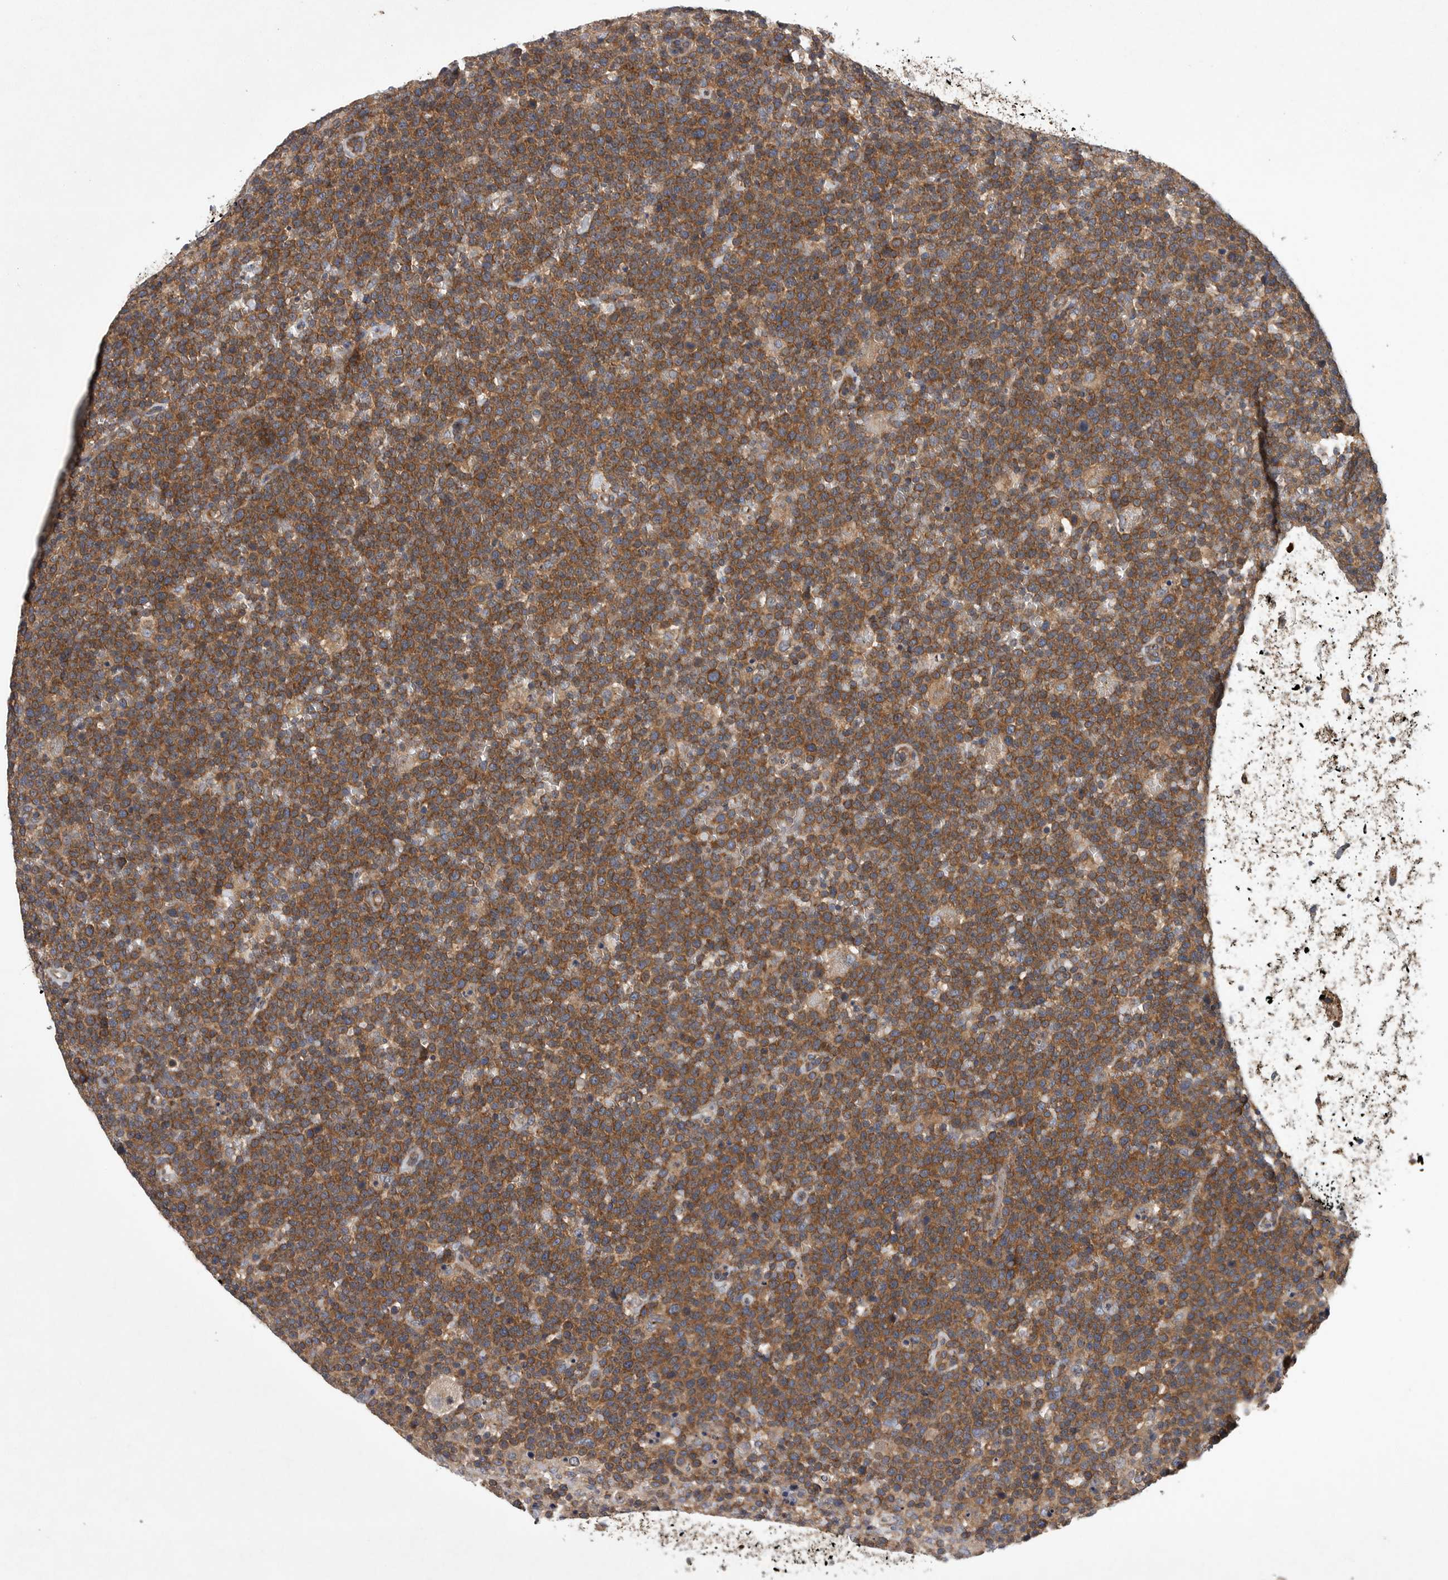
{"staining": {"intensity": "moderate", "quantity": ">75%", "location": "cytoplasmic/membranous"}, "tissue": "lymphoma", "cell_type": "Tumor cells", "image_type": "cancer", "snomed": [{"axis": "morphology", "description": "Malignant lymphoma, non-Hodgkin's type, High grade"}, {"axis": "topography", "description": "Lymph node"}], "caption": "Tumor cells display moderate cytoplasmic/membranous positivity in about >75% of cells in malignant lymphoma, non-Hodgkin's type (high-grade).", "gene": "OXR1", "patient": {"sex": "male", "age": 61}}